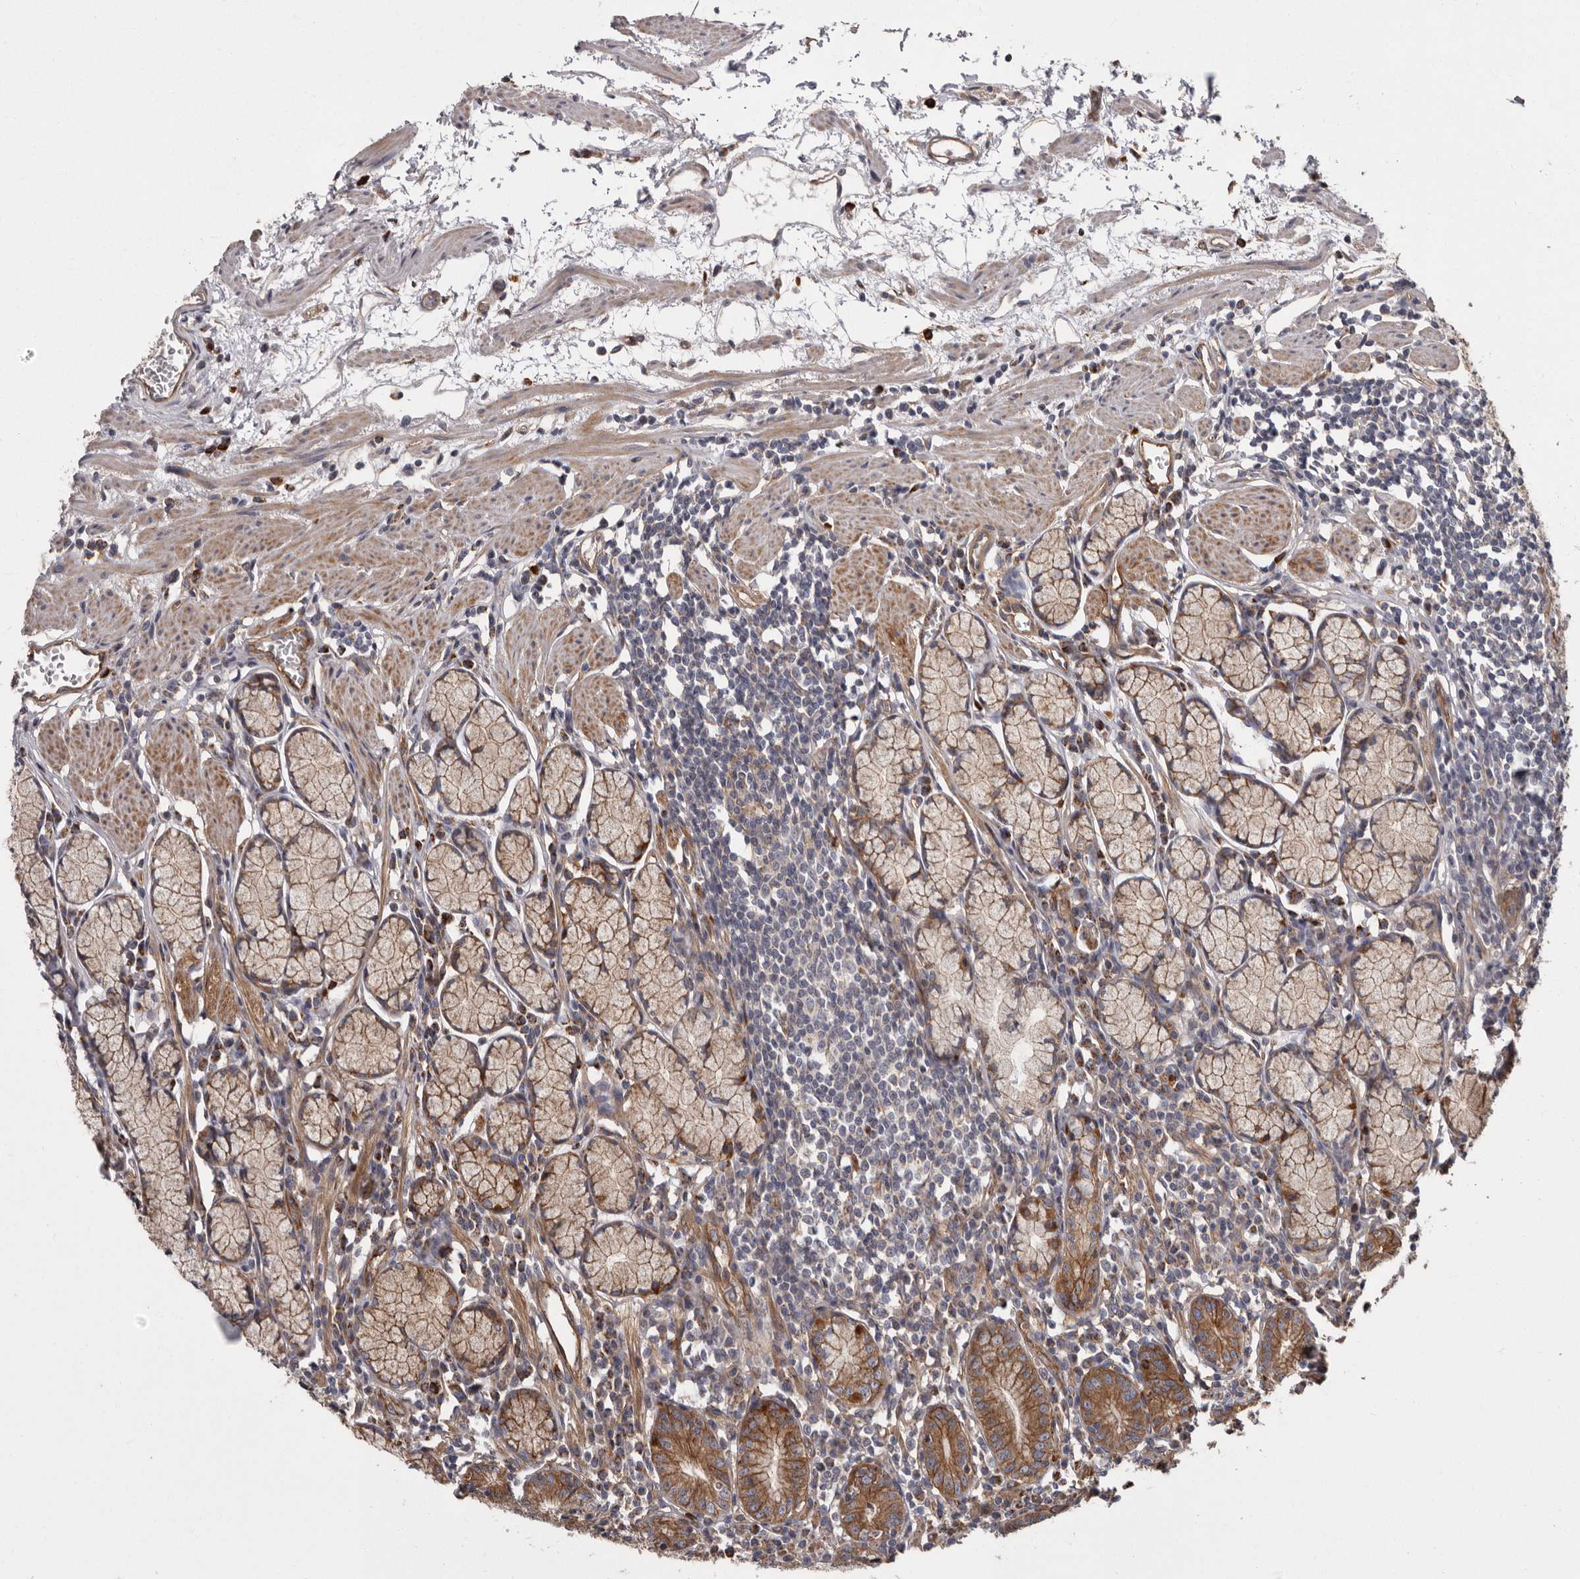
{"staining": {"intensity": "strong", "quantity": ">75%", "location": "cytoplasmic/membranous"}, "tissue": "stomach", "cell_type": "Glandular cells", "image_type": "normal", "snomed": [{"axis": "morphology", "description": "Normal tissue, NOS"}, {"axis": "topography", "description": "Stomach"}], "caption": "Unremarkable stomach was stained to show a protein in brown. There is high levels of strong cytoplasmic/membranous positivity in approximately >75% of glandular cells. The staining was performed using DAB (3,3'-diaminobenzidine) to visualize the protein expression in brown, while the nuclei were stained in blue with hematoxylin (Magnification: 20x).", "gene": "ENAH", "patient": {"sex": "male", "age": 55}}